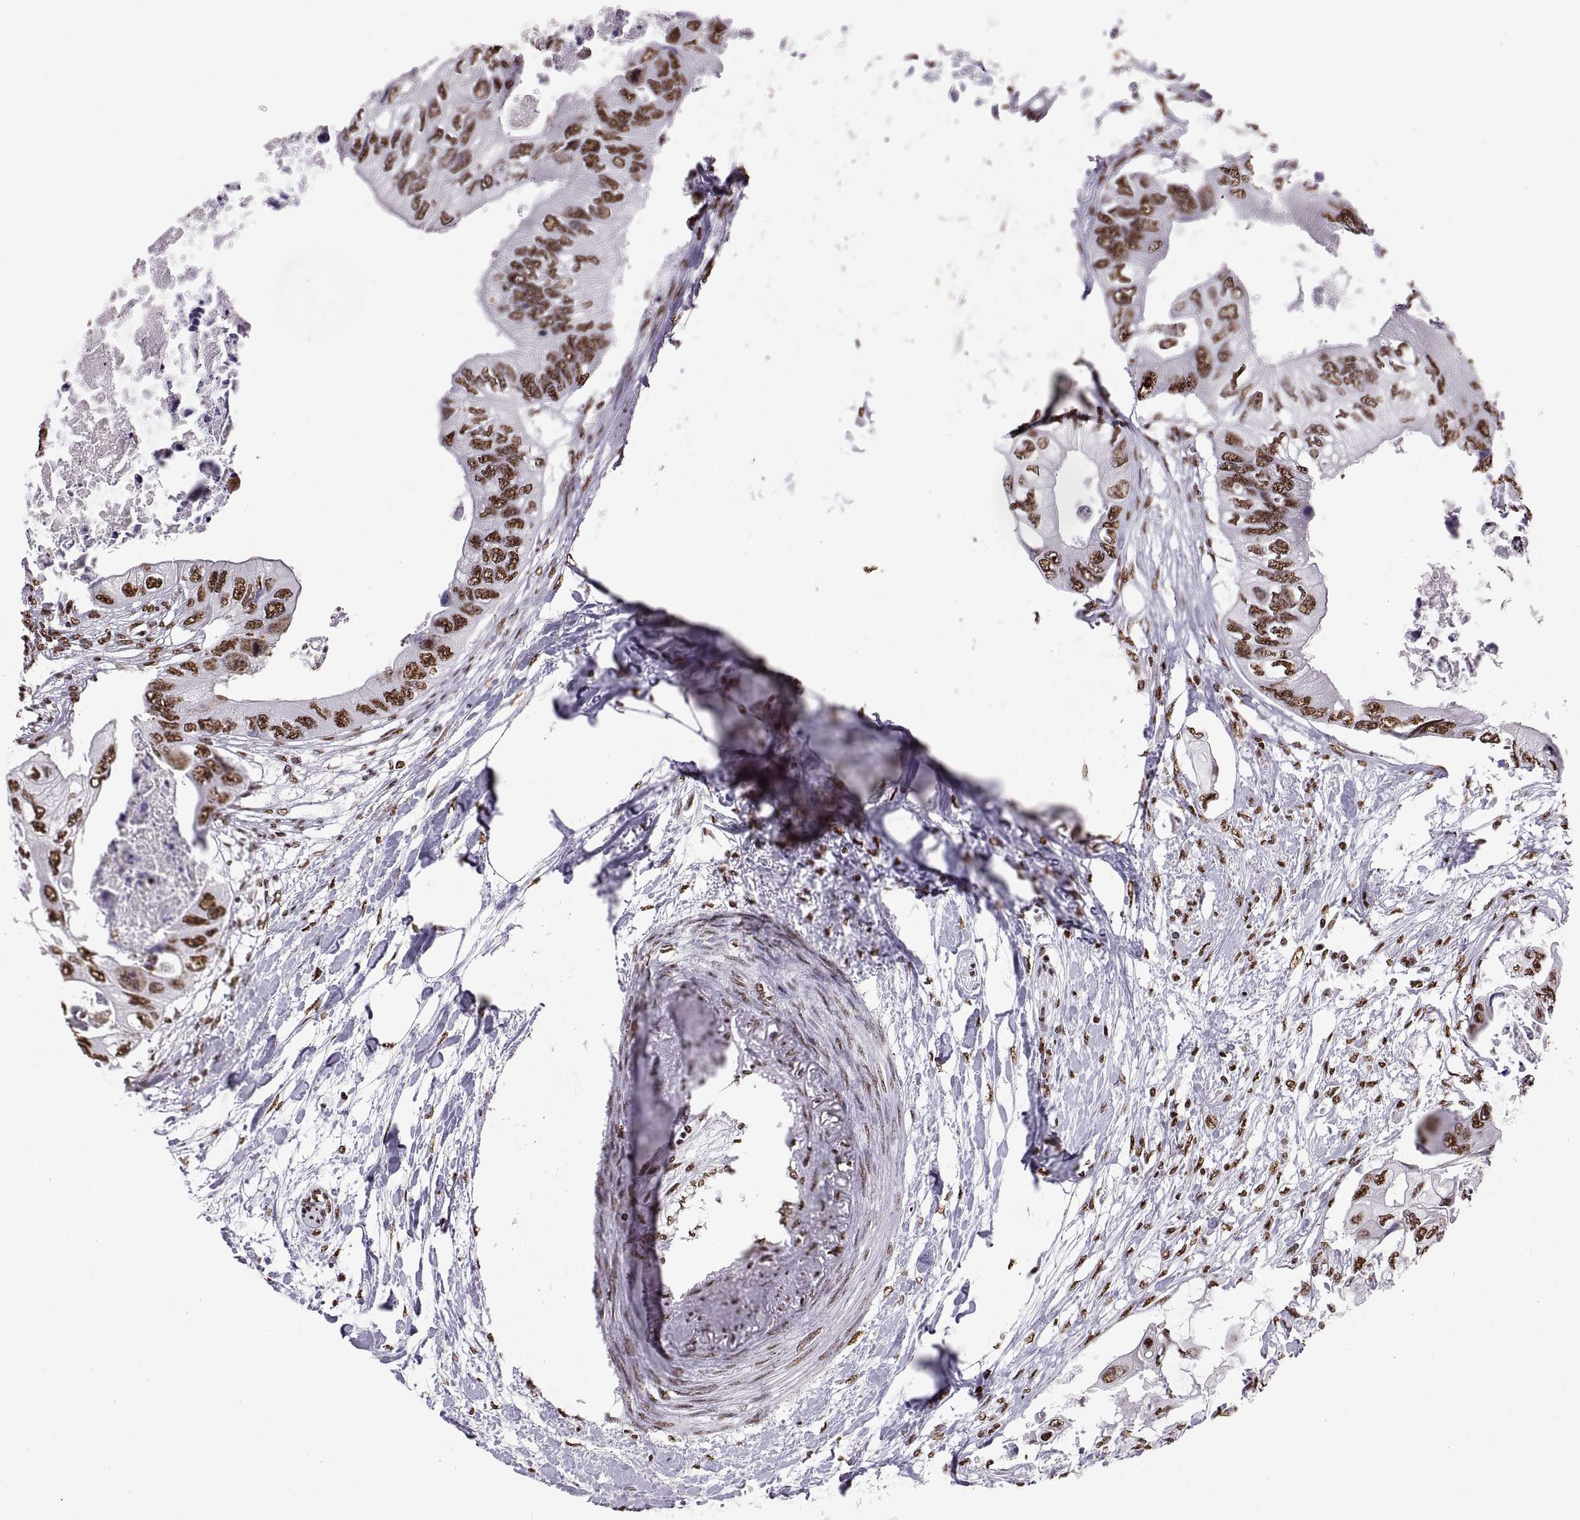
{"staining": {"intensity": "moderate", "quantity": ">75%", "location": "nuclear"}, "tissue": "colorectal cancer", "cell_type": "Tumor cells", "image_type": "cancer", "snomed": [{"axis": "morphology", "description": "Adenocarcinoma, NOS"}, {"axis": "topography", "description": "Rectum"}], "caption": "A histopathology image of colorectal adenocarcinoma stained for a protein shows moderate nuclear brown staining in tumor cells.", "gene": "SNAI1", "patient": {"sex": "male", "age": 63}}